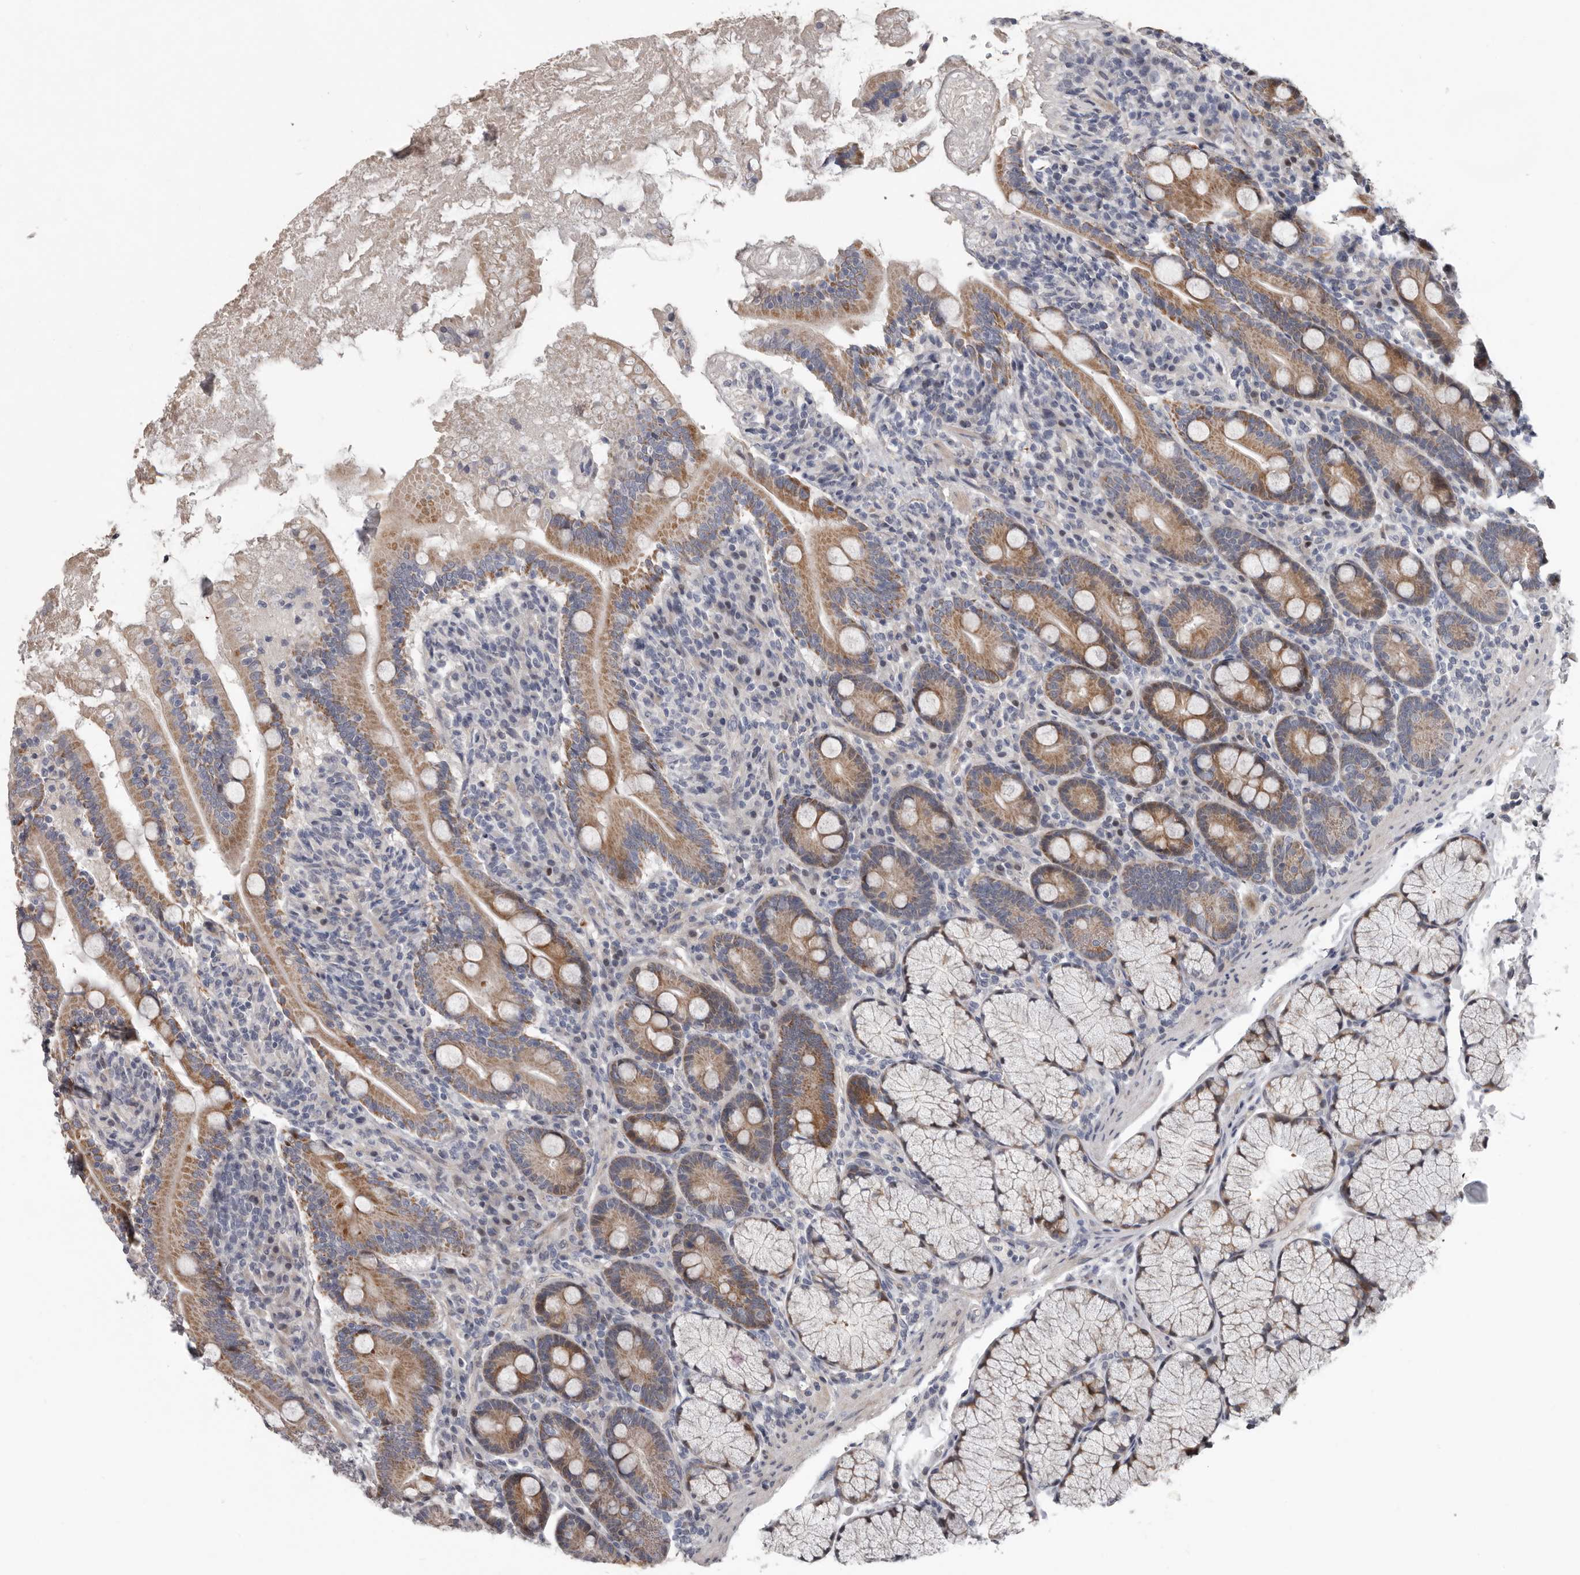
{"staining": {"intensity": "moderate", "quantity": ">75%", "location": "cytoplasmic/membranous"}, "tissue": "duodenum", "cell_type": "Glandular cells", "image_type": "normal", "snomed": [{"axis": "morphology", "description": "Normal tissue, NOS"}, {"axis": "topography", "description": "Duodenum"}], "caption": "IHC image of unremarkable duodenum stained for a protein (brown), which reveals medium levels of moderate cytoplasmic/membranous expression in about >75% of glandular cells.", "gene": "RNF217", "patient": {"sex": "male", "age": 35}}